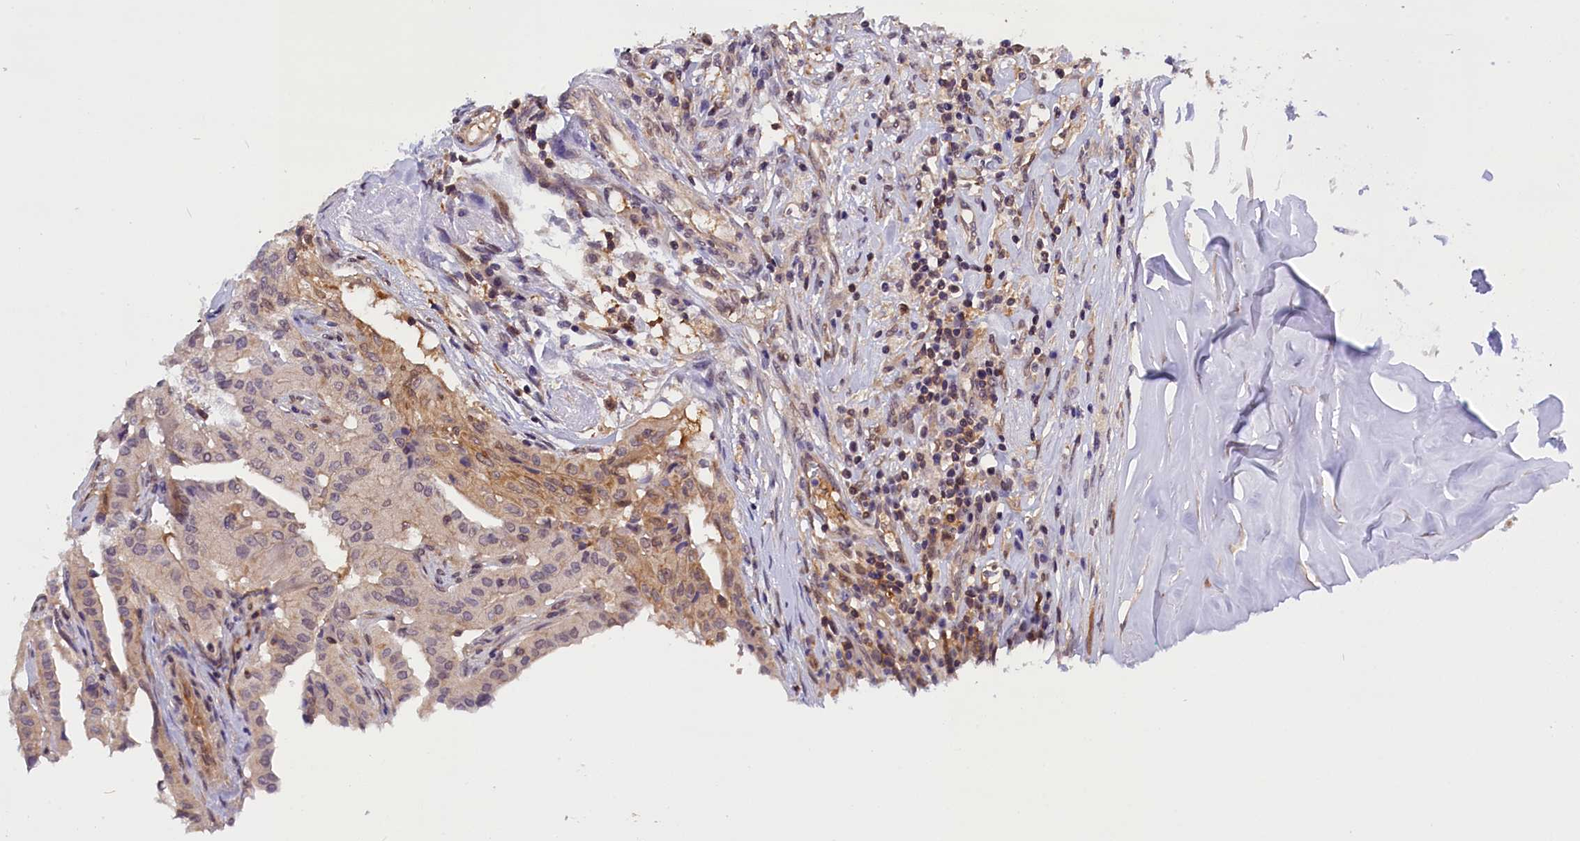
{"staining": {"intensity": "weak", "quantity": "<25%", "location": "cytoplasmic/membranous"}, "tissue": "thyroid cancer", "cell_type": "Tumor cells", "image_type": "cancer", "snomed": [{"axis": "morphology", "description": "Papillary adenocarcinoma, NOS"}, {"axis": "topography", "description": "Thyroid gland"}], "caption": "Histopathology image shows no significant protein expression in tumor cells of thyroid papillary adenocarcinoma.", "gene": "TBCB", "patient": {"sex": "female", "age": 59}}